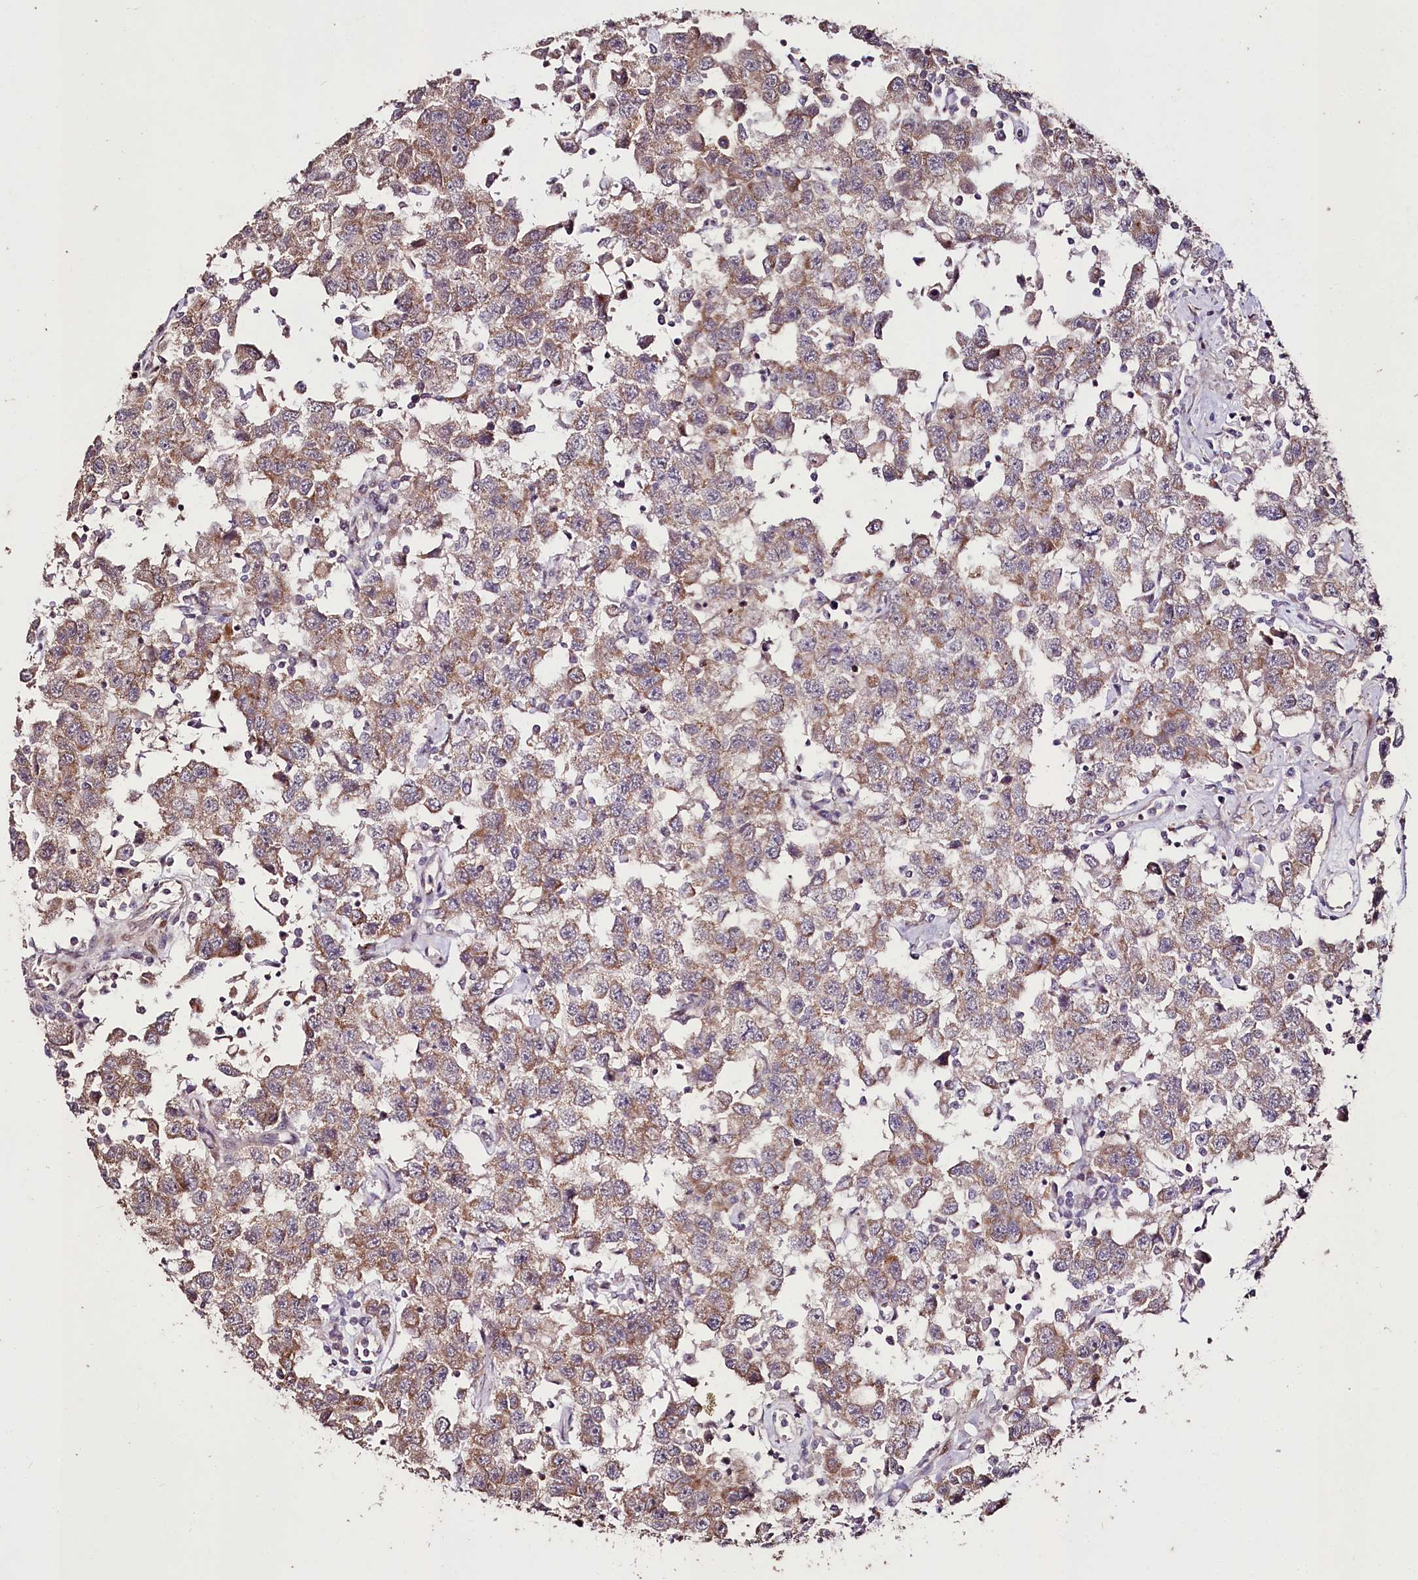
{"staining": {"intensity": "moderate", "quantity": ">75%", "location": "cytoplasmic/membranous"}, "tissue": "testis cancer", "cell_type": "Tumor cells", "image_type": "cancer", "snomed": [{"axis": "morphology", "description": "Seminoma, NOS"}, {"axis": "topography", "description": "Testis"}], "caption": "Testis seminoma was stained to show a protein in brown. There is medium levels of moderate cytoplasmic/membranous staining in approximately >75% of tumor cells.", "gene": "CARD19", "patient": {"sex": "male", "age": 41}}